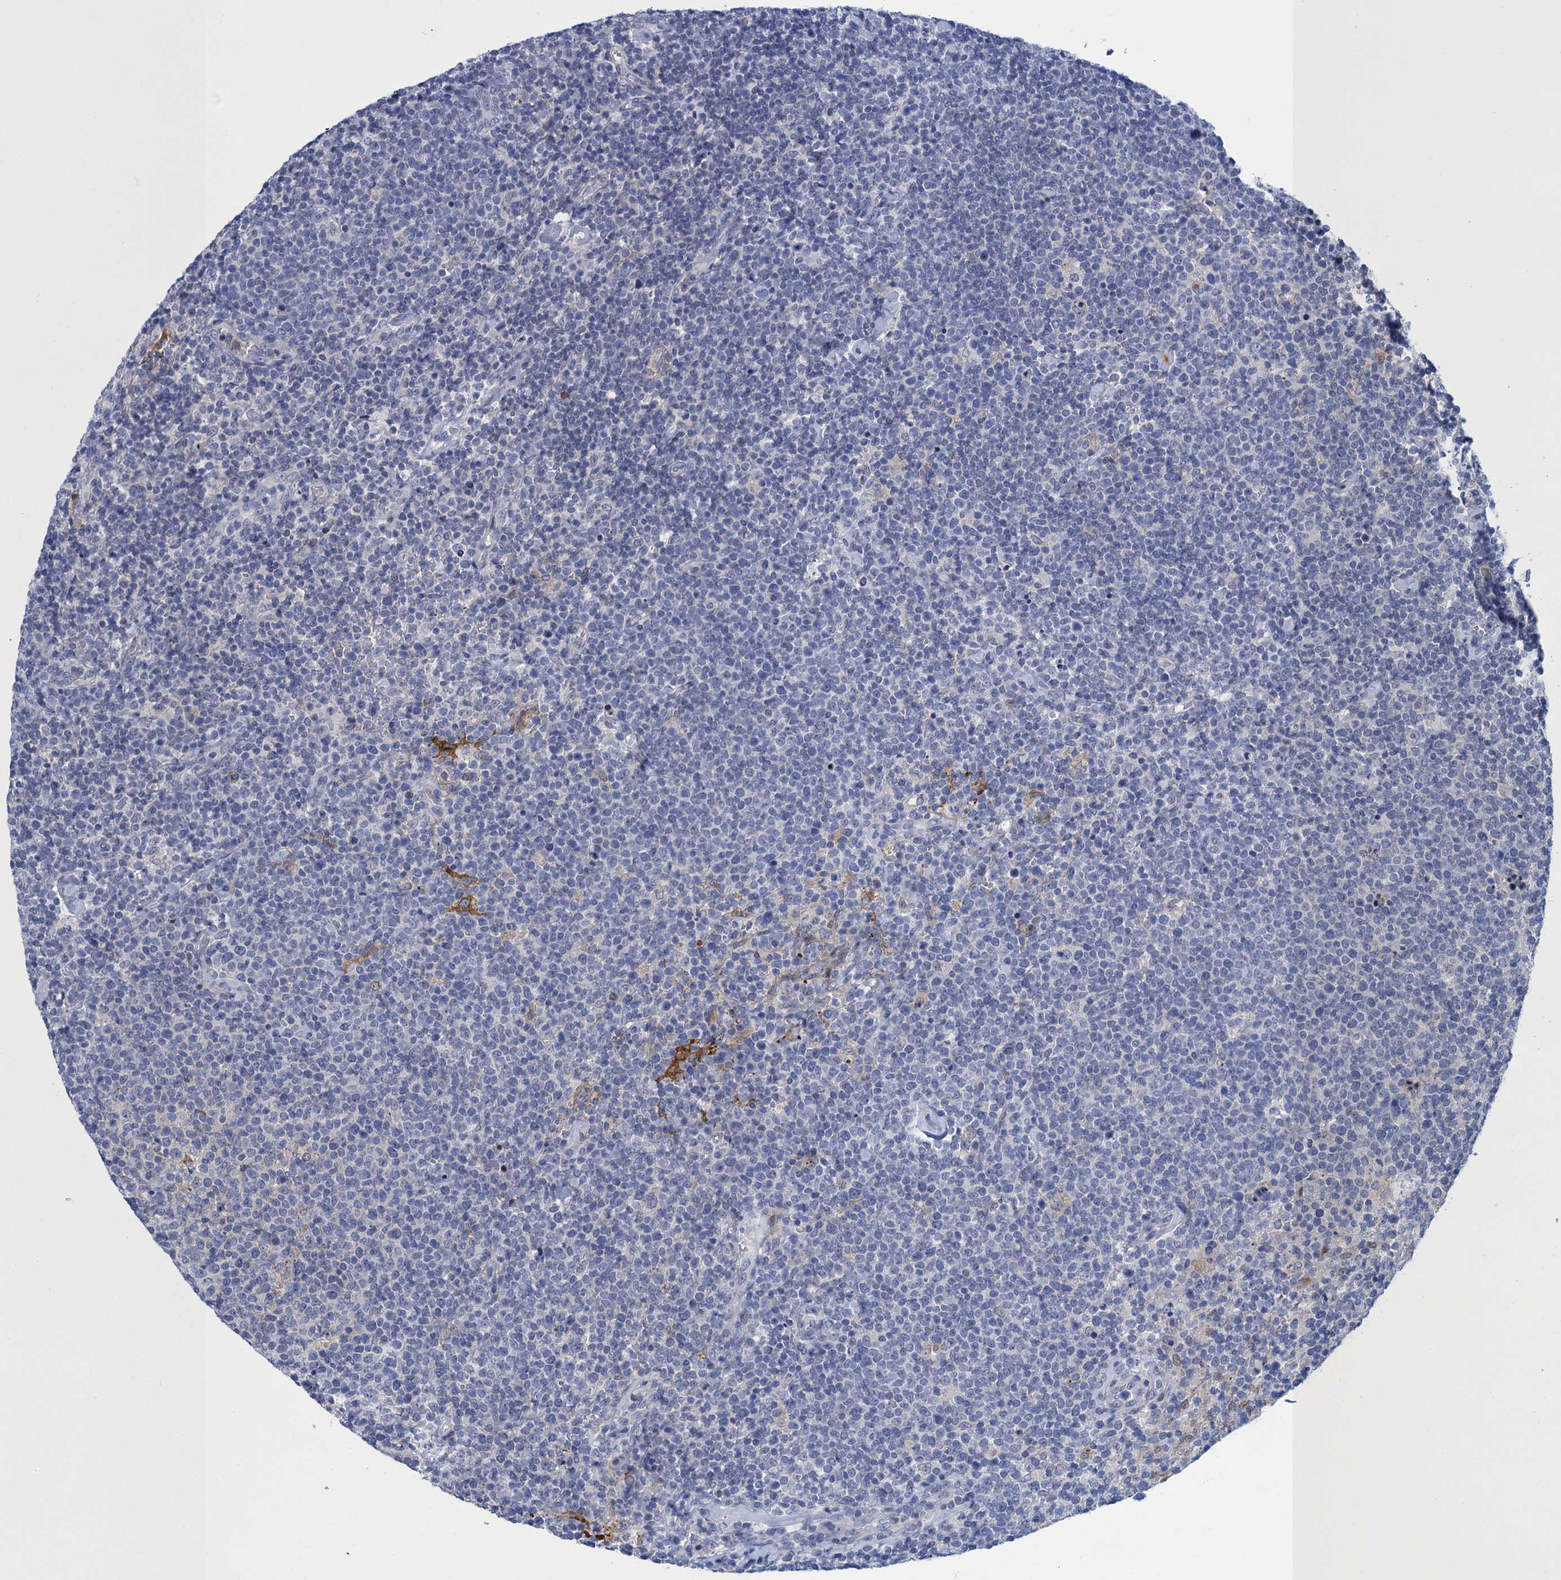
{"staining": {"intensity": "negative", "quantity": "none", "location": "none"}, "tissue": "lymphoma", "cell_type": "Tumor cells", "image_type": "cancer", "snomed": [{"axis": "morphology", "description": "Malignant lymphoma, non-Hodgkin's type, High grade"}, {"axis": "topography", "description": "Lymph node"}], "caption": "IHC of human high-grade malignant lymphoma, non-Hodgkin's type displays no positivity in tumor cells. (DAB (3,3'-diaminobenzidine) immunohistochemistry visualized using brightfield microscopy, high magnification).", "gene": "SCEL", "patient": {"sex": "male", "age": 61}}